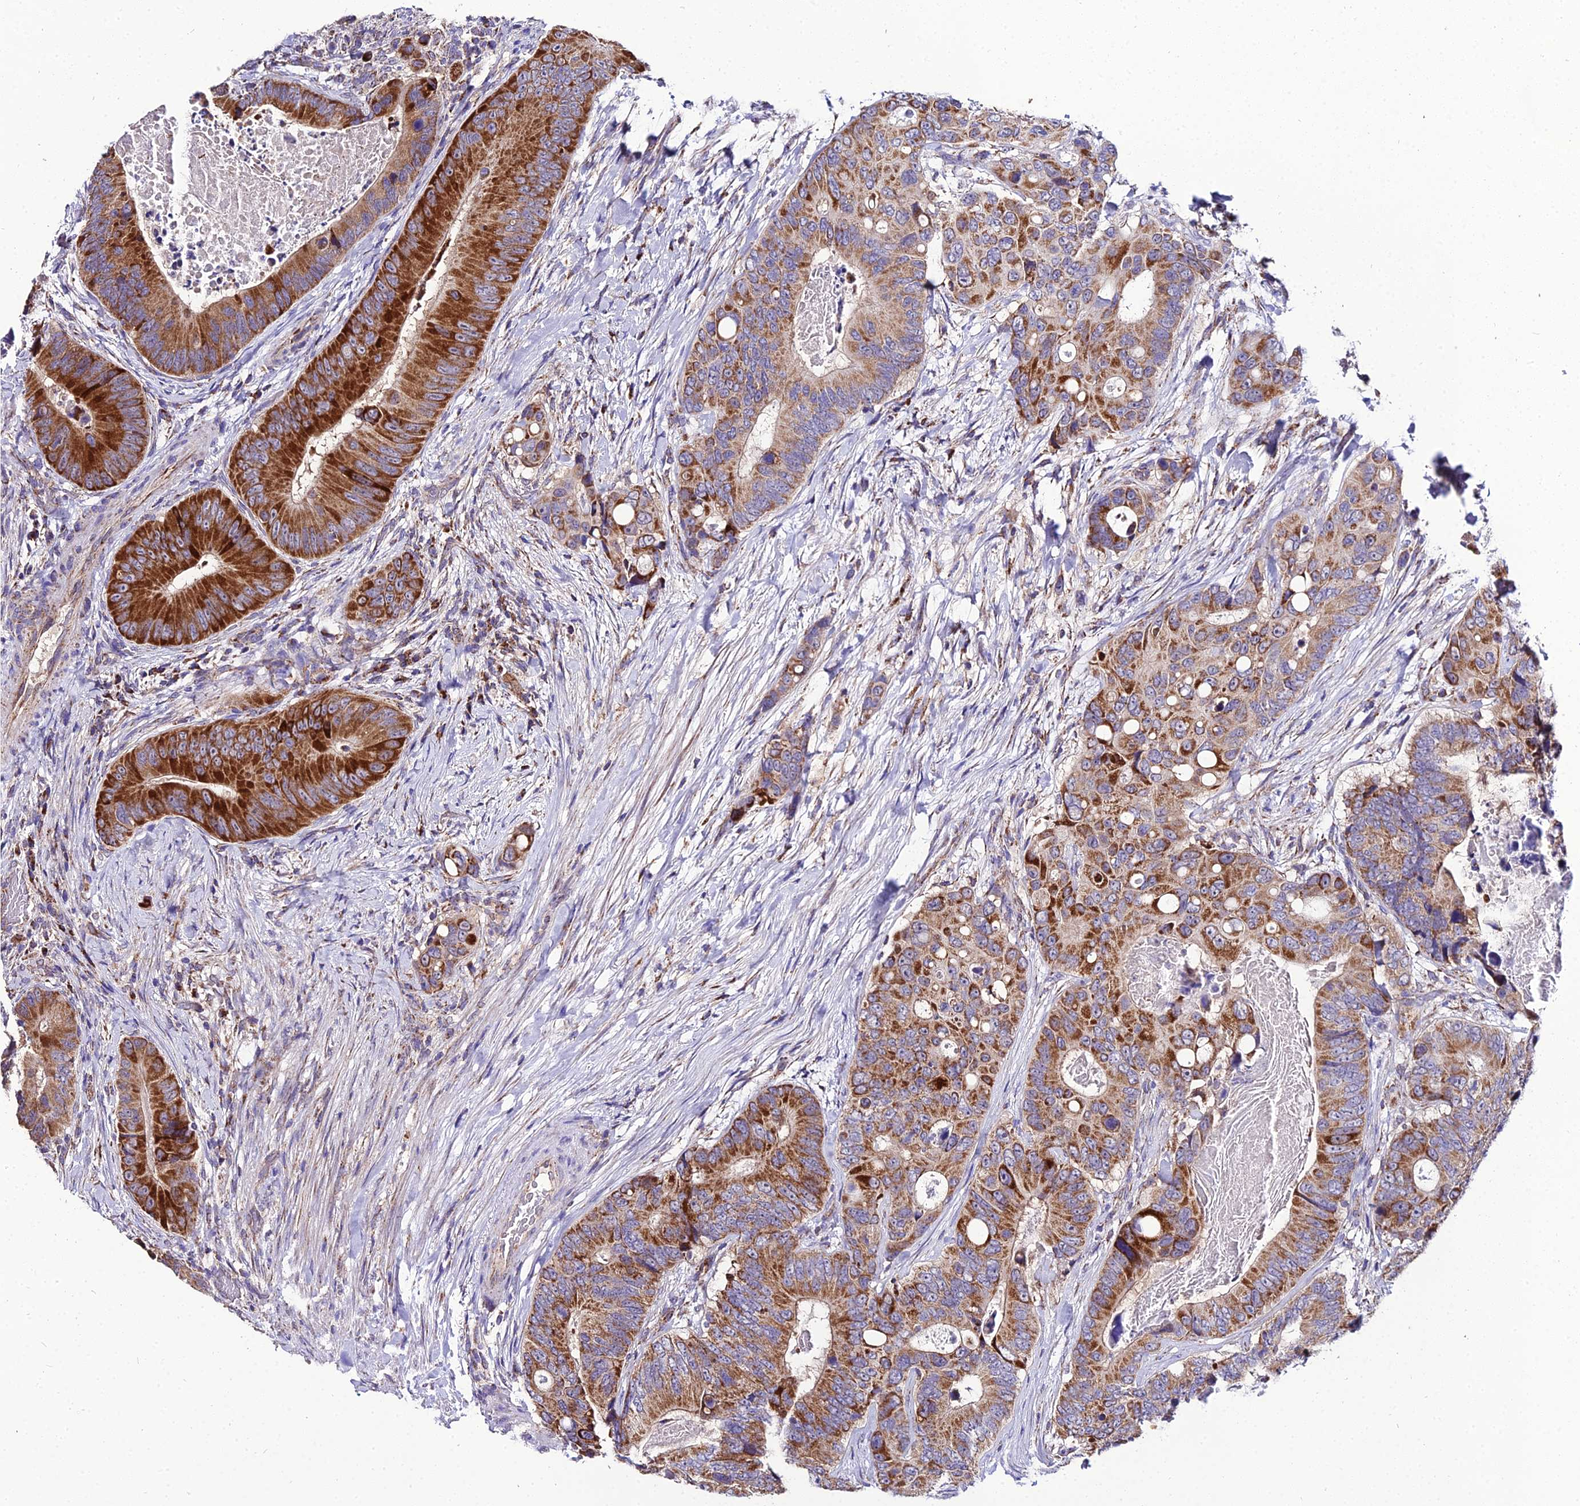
{"staining": {"intensity": "strong", "quantity": "25%-75%", "location": "cytoplasmic/membranous"}, "tissue": "colorectal cancer", "cell_type": "Tumor cells", "image_type": "cancer", "snomed": [{"axis": "morphology", "description": "Adenocarcinoma, NOS"}, {"axis": "topography", "description": "Colon"}], "caption": "A brown stain highlights strong cytoplasmic/membranous expression of a protein in human colorectal cancer (adenocarcinoma) tumor cells. Immunohistochemistry (ihc) stains the protein in brown and the nuclei are stained blue.", "gene": "PSMD2", "patient": {"sex": "male", "age": 84}}